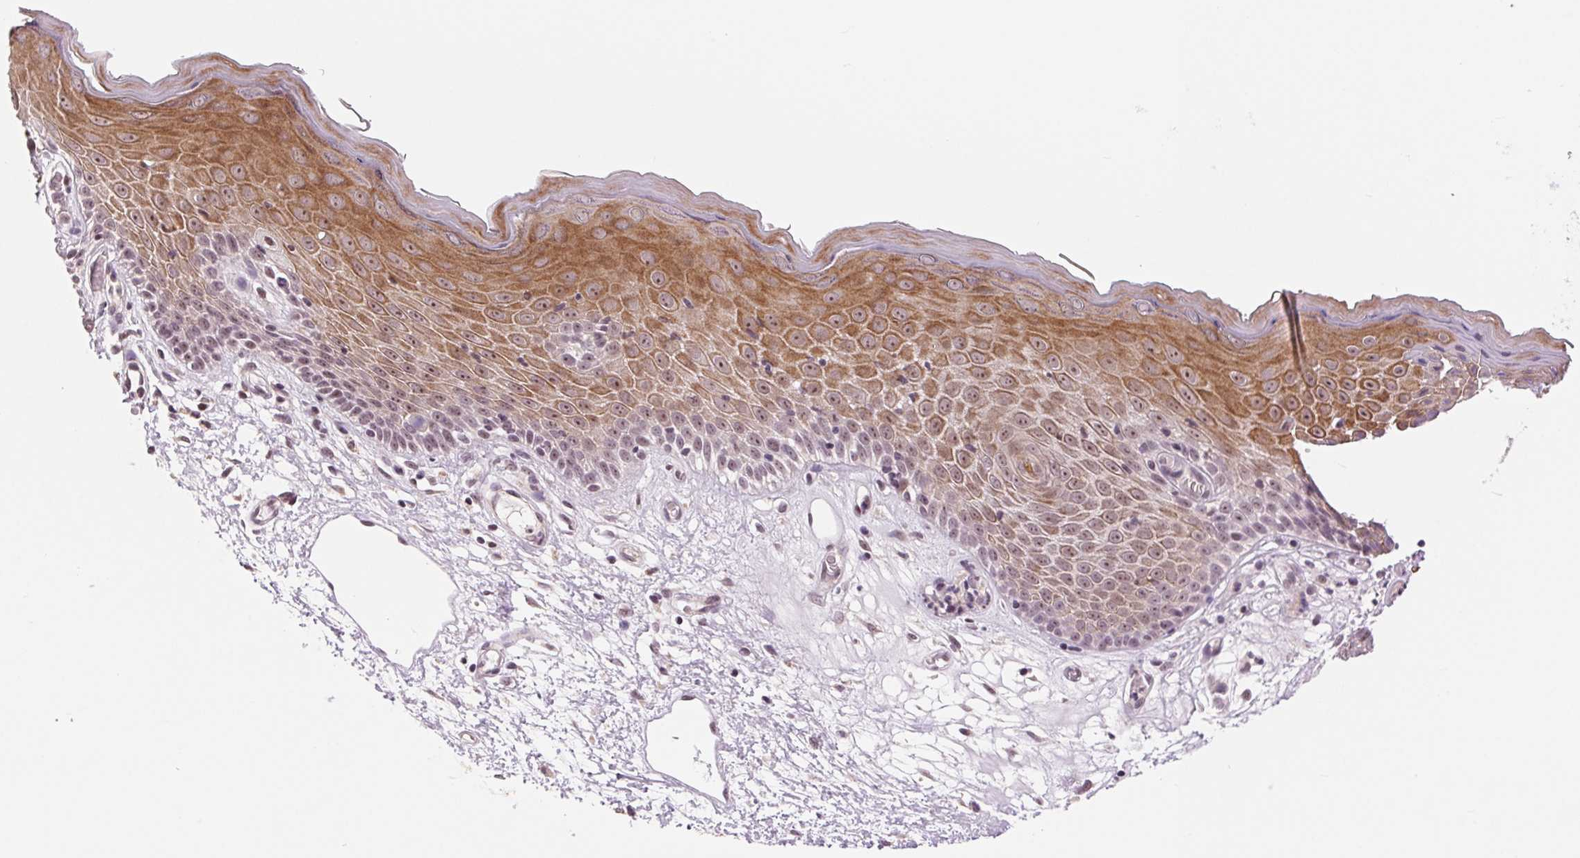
{"staining": {"intensity": "moderate", "quantity": ">75%", "location": "cytoplasmic/membranous,nuclear"}, "tissue": "skin", "cell_type": "Epidermal cells", "image_type": "normal", "snomed": [{"axis": "morphology", "description": "Normal tissue, NOS"}, {"axis": "topography", "description": "Vulva"}], "caption": "This histopathology image demonstrates immunohistochemistry (IHC) staining of benign human skin, with medium moderate cytoplasmic/membranous,nuclear positivity in about >75% of epidermal cells.", "gene": "CHMP4B", "patient": {"sex": "female", "age": 68}}